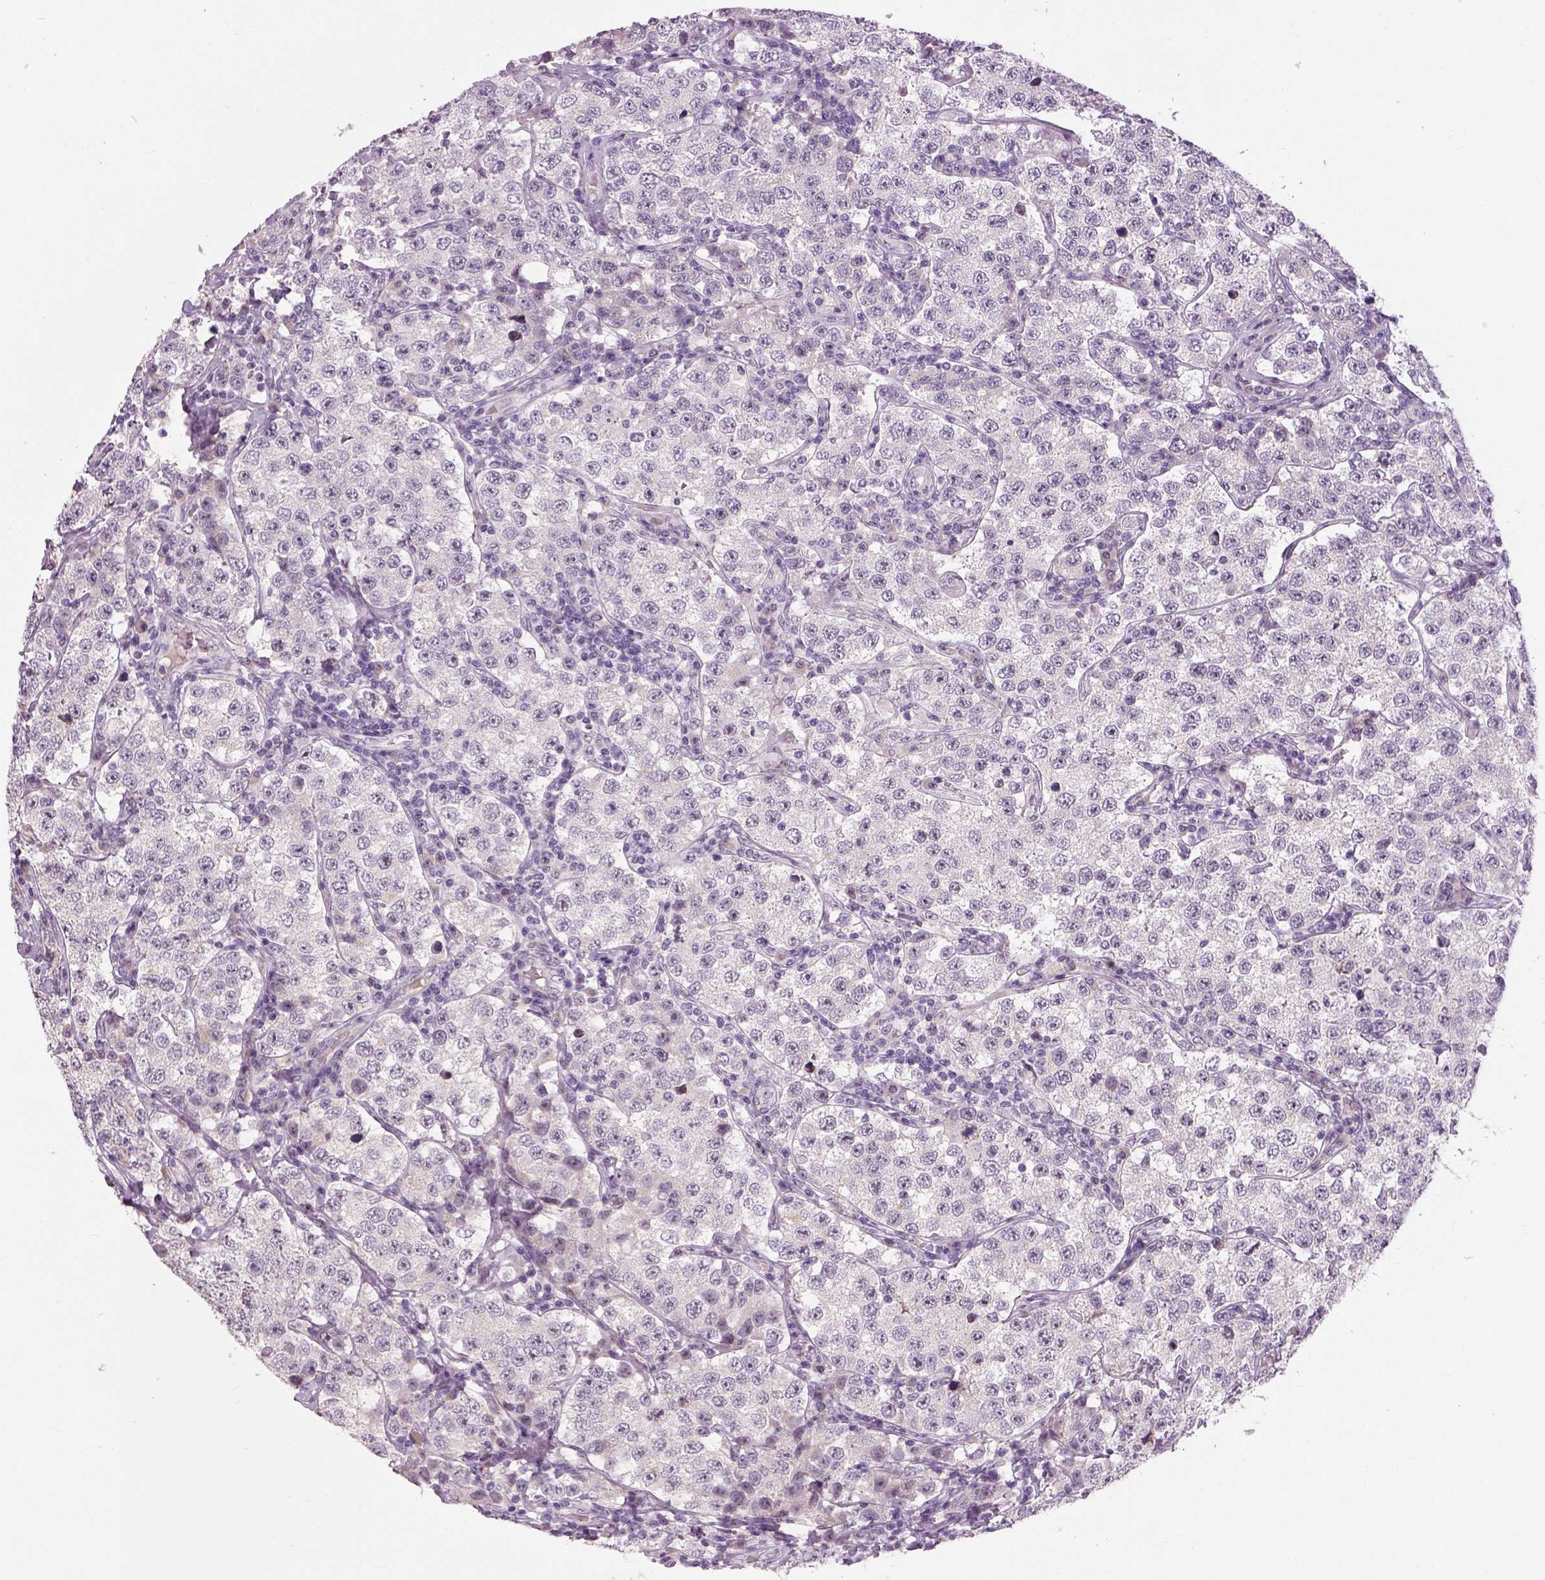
{"staining": {"intensity": "negative", "quantity": "none", "location": "none"}, "tissue": "testis cancer", "cell_type": "Tumor cells", "image_type": "cancer", "snomed": [{"axis": "morphology", "description": "Seminoma, NOS"}, {"axis": "topography", "description": "Testis"}], "caption": "This is an IHC photomicrograph of human testis cancer (seminoma). There is no staining in tumor cells.", "gene": "NECAB1", "patient": {"sex": "male", "age": 34}}